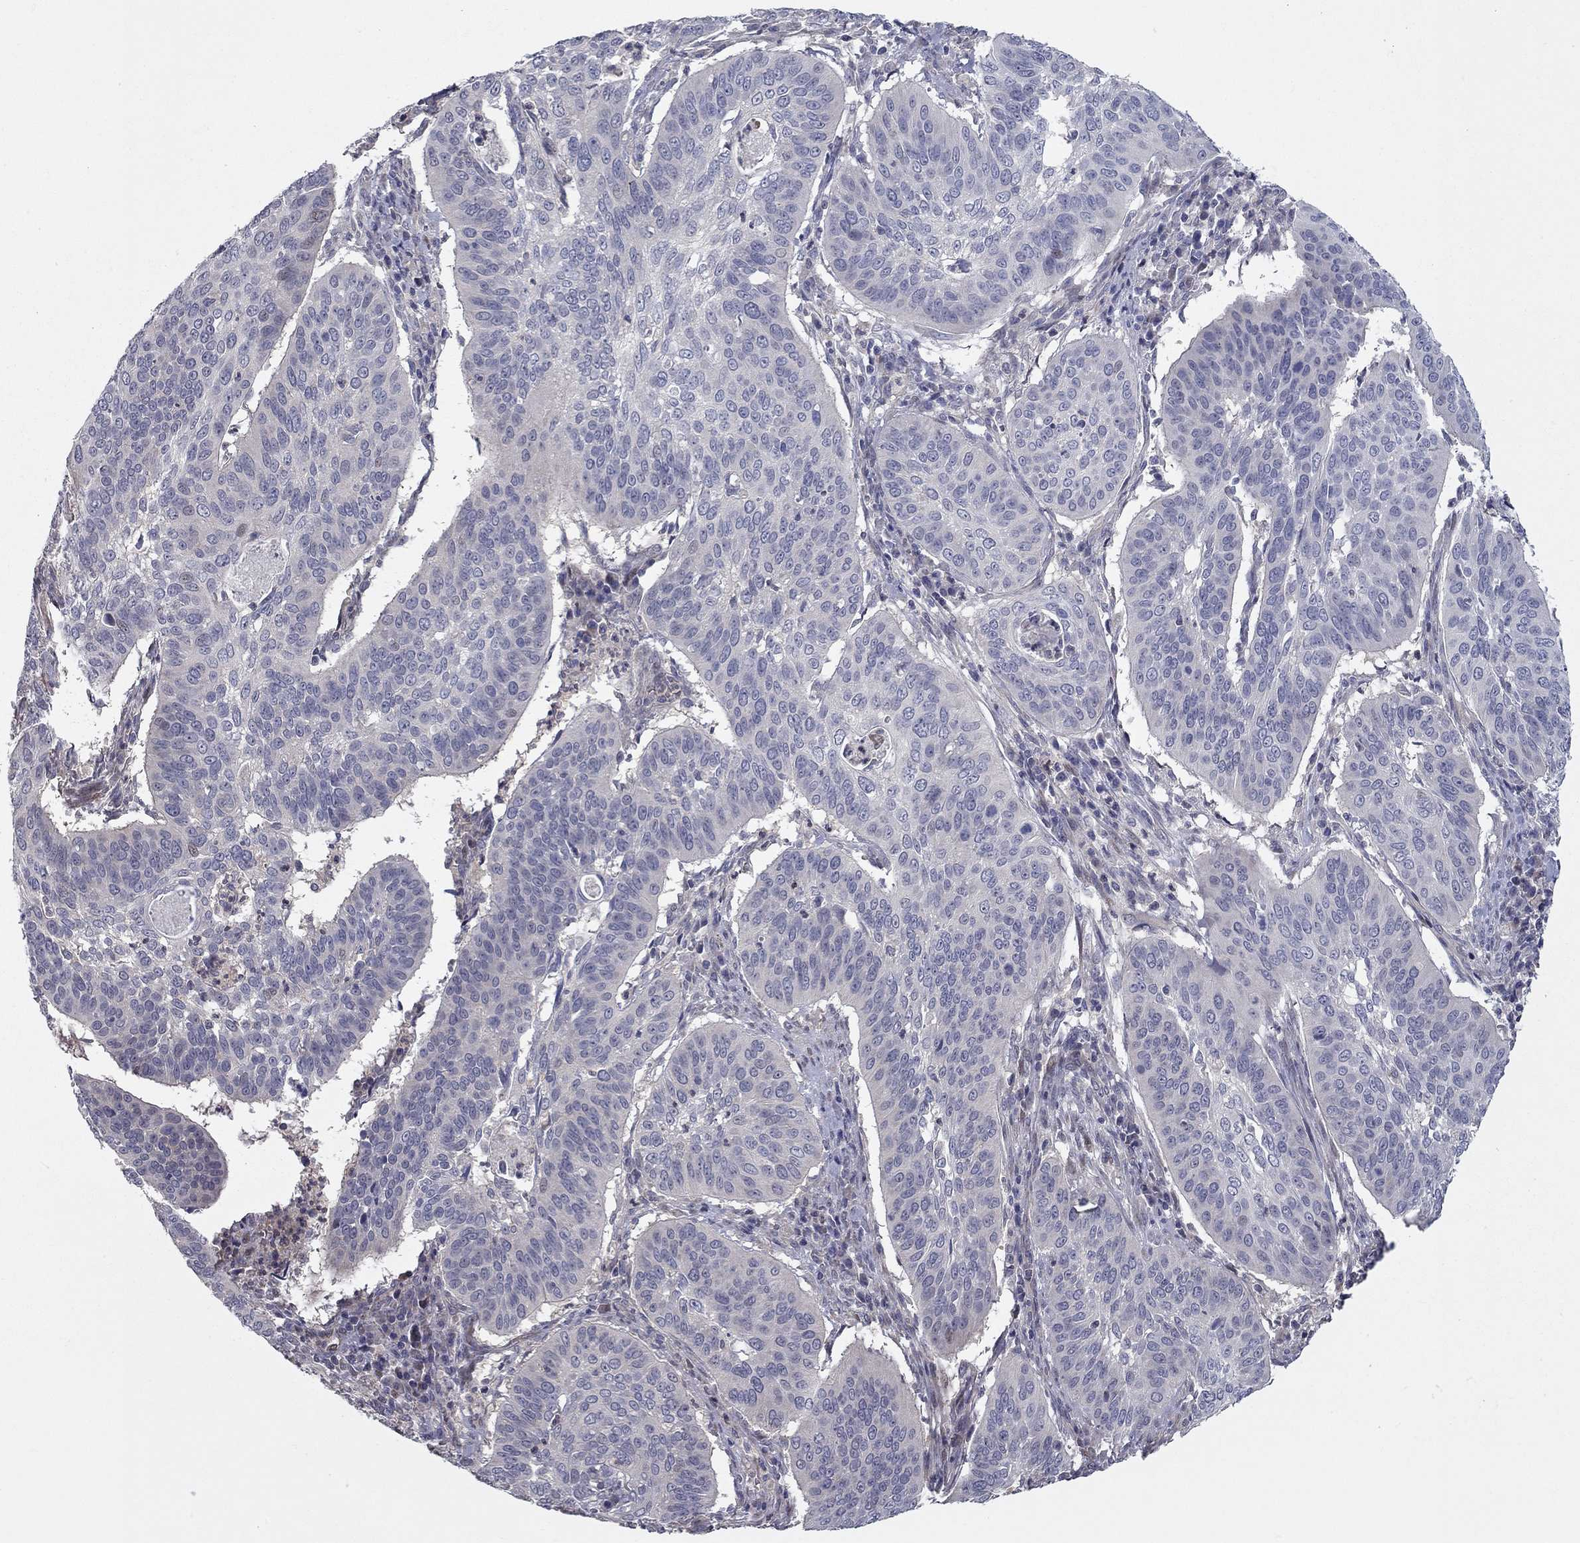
{"staining": {"intensity": "negative", "quantity": "none", "location": "none"}, "tissue": "cervical cancer", "cell_type": "Tumor cells", "image_type": "cancer", "snomed": [{"axis": "morphology", "description": "Normal tissue, NOS"}, {"axis": "morphology", "description": "Squamous cell carcinoma, NOS"}, {"axis": "topography", "description": "Cervix"}], "caption": "DAB immunohistochemical staining of squamous cell carcinoma (cervical) reveals no significant positivity in tumor cells.", "gene": "DUSP7", "patient": {"sex": "female", "age": 39}}